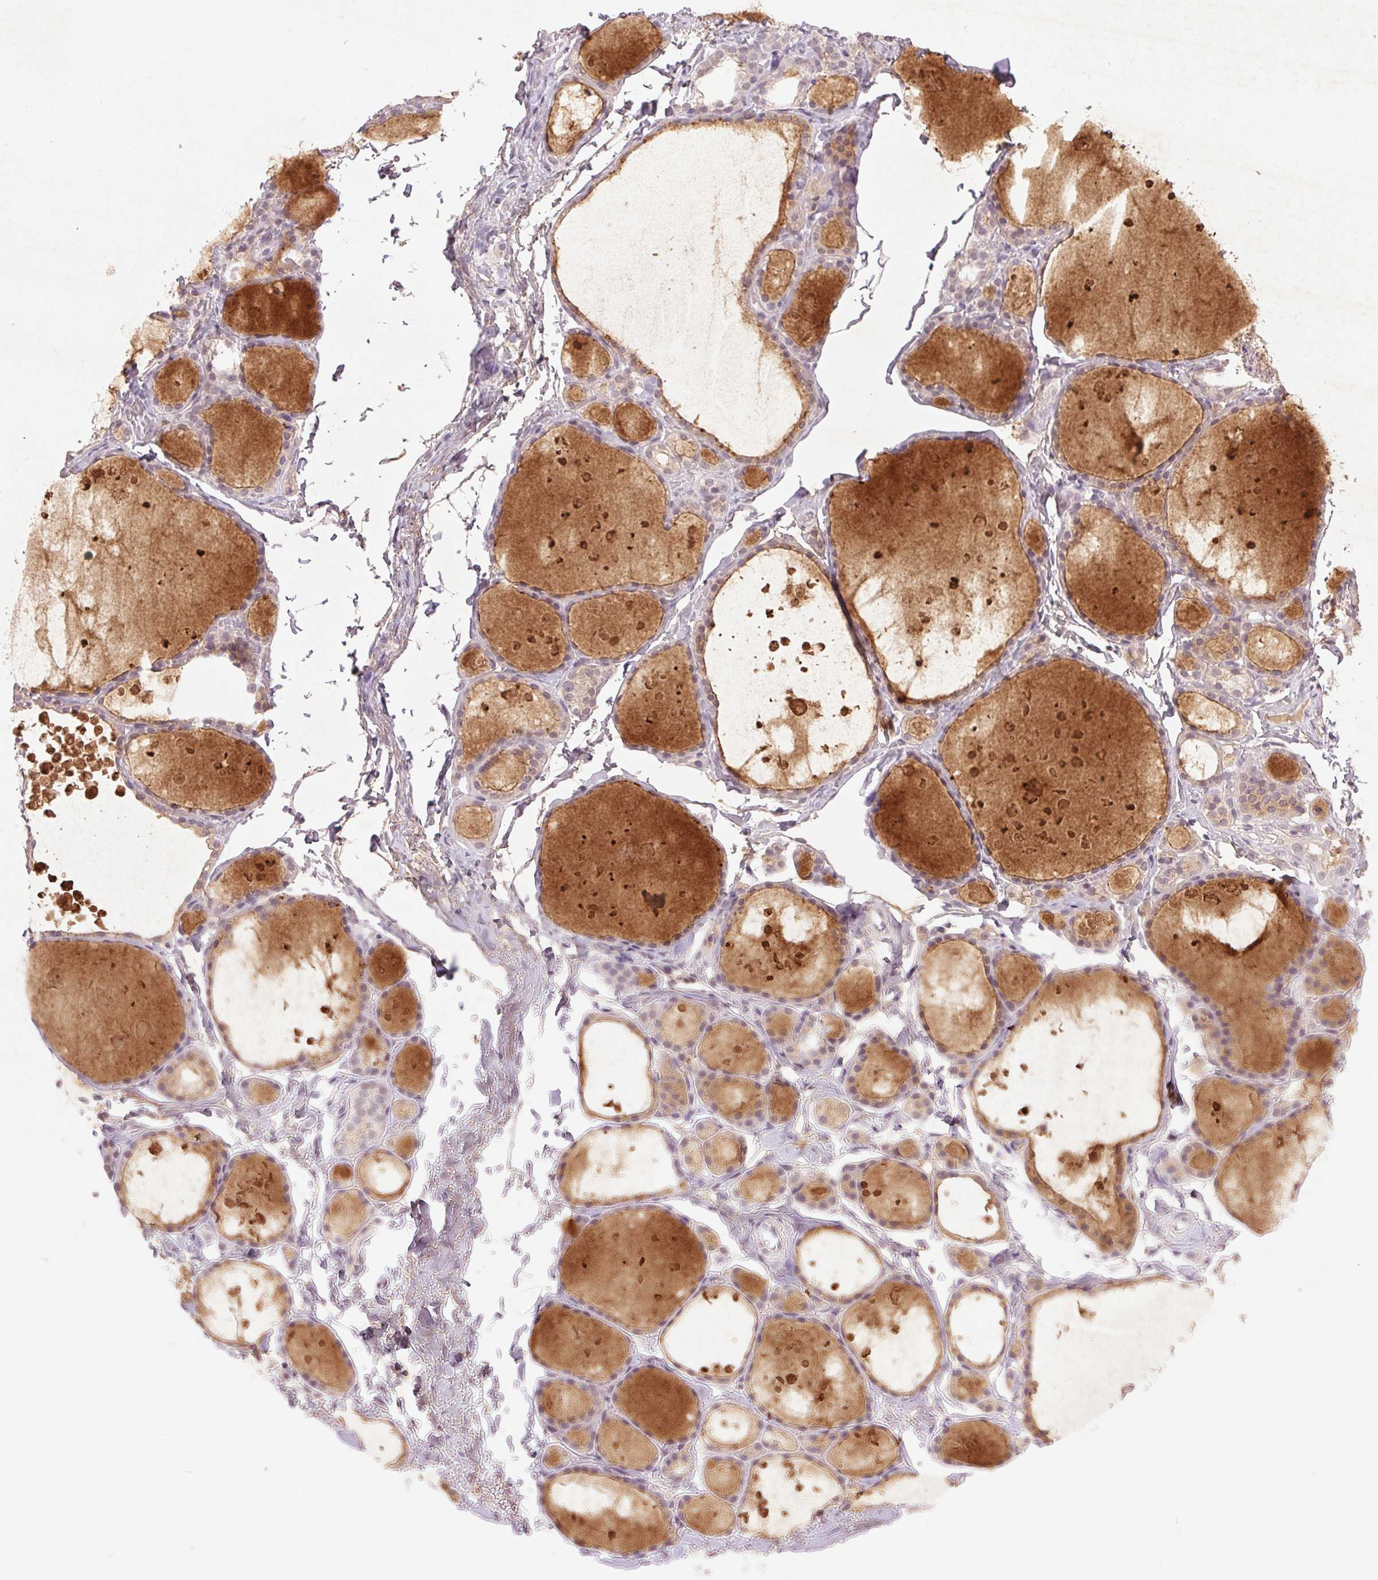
{"staining": {"intensity": "weak", "quantity": "25%-75%", "location": "cytoplasmic/membranous"}, "tissue": "thyroid gland", "cell_type": "Glandular cells", "image_type": "normal", "snomed": [{"axis": "morphology", "description": "Normal tissue, NOS"}, {"axis": "topography", "description": "Thyroid gland"}], "caption": "Immunohistochemistry (IHC) (DAB) staining of benign human thyroid gland shows weak cytoplasmic/membranous protein expression in approximately 25%-75% of glandular cells. (DAB (3,3'-diaminobenzidine) = brown stain, brightfield microscopy at high magnification).", "gene": "FAM168B", "patient": {"sex": "male", "age": 68}}